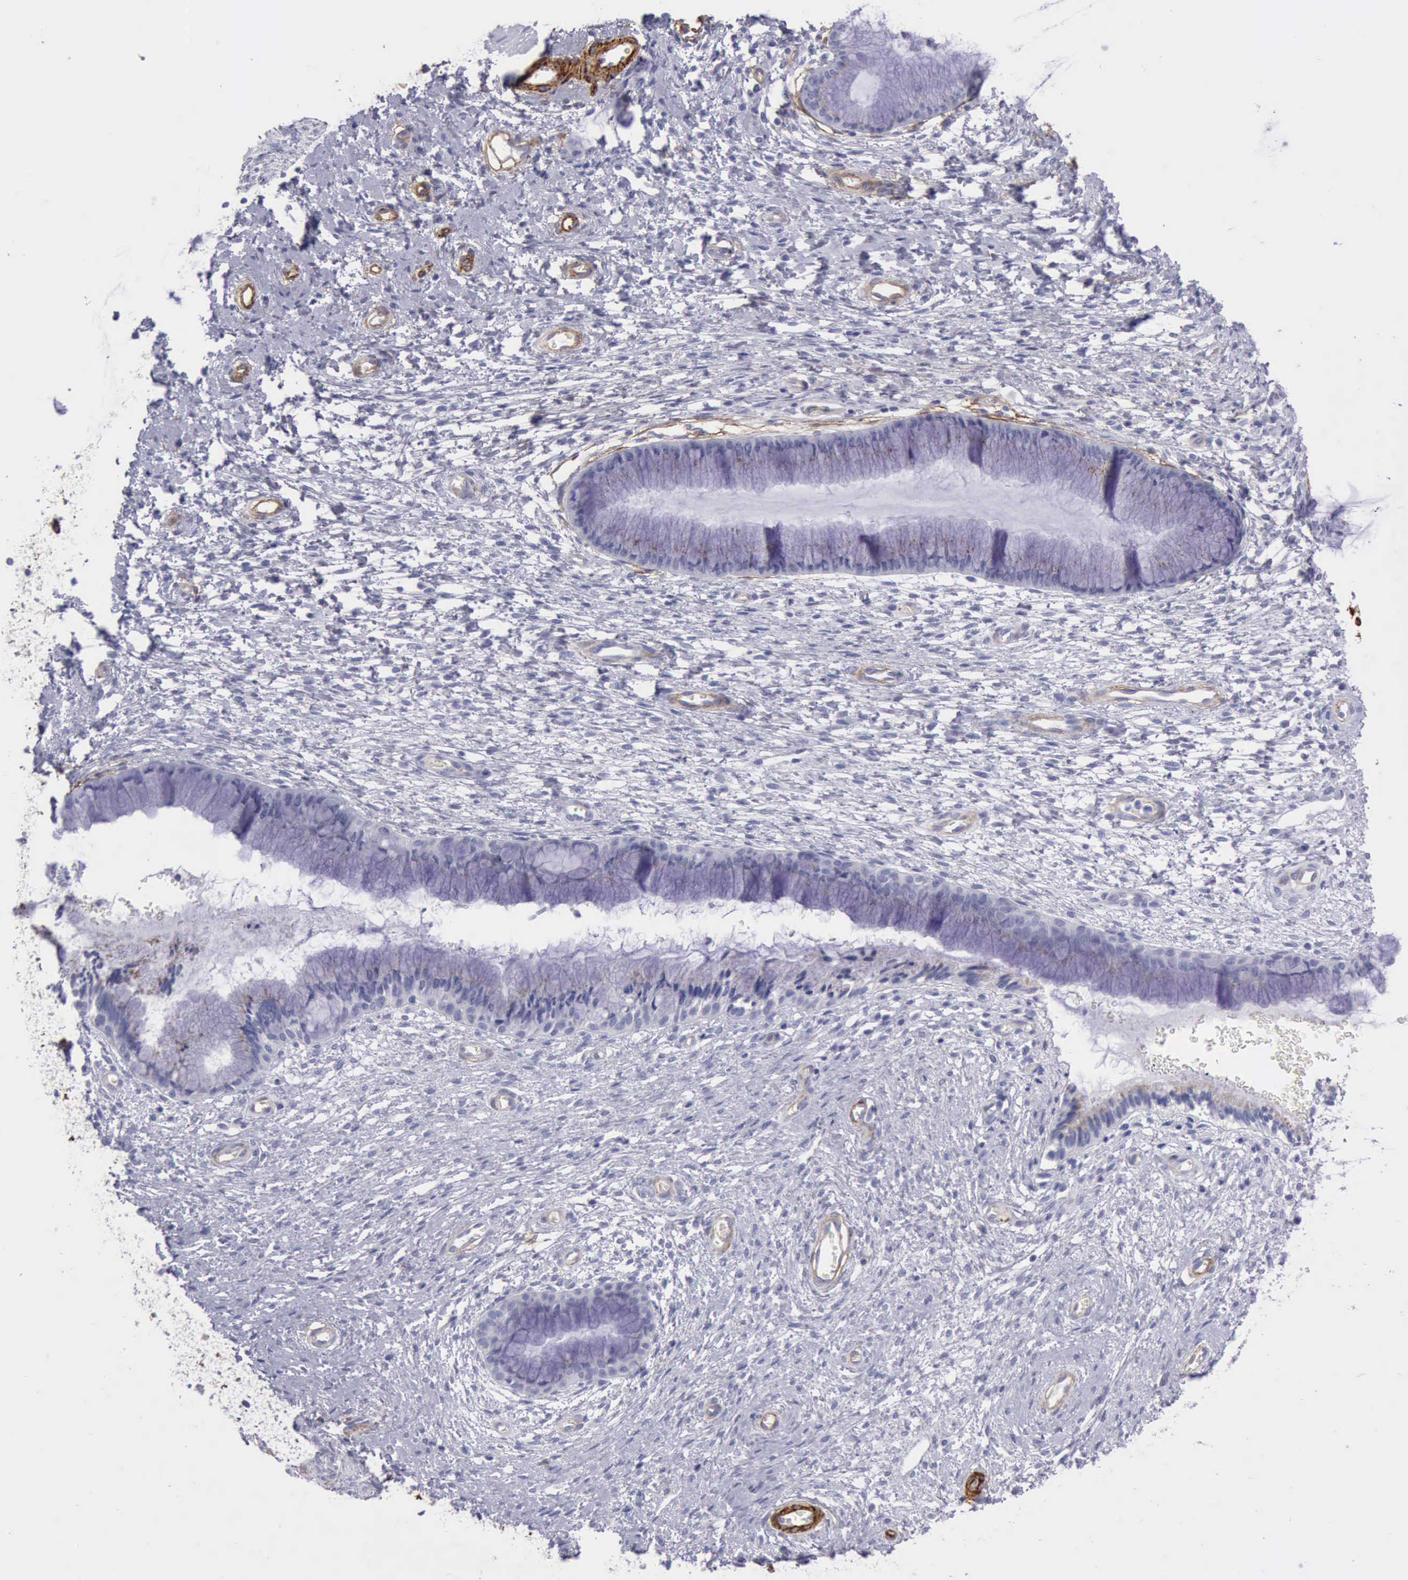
{"staining": {"intensity": "negative", "quantity": "none", "location": "none"}, "tissue": "cervix", "cell_type": "Glandular cells", "image_type": "normal", "snomed": [{"axis": "morphology", "description": "Normal tissue, NOS"}, {"axis": "topography", "description": "Cervix"}], "caption": "IHC image of benign cervix stained for a protein (brown), which exhibits no staining in glandular cells.", "gene": "AOC3", "patient": {"sex": "female", "age": 27}}